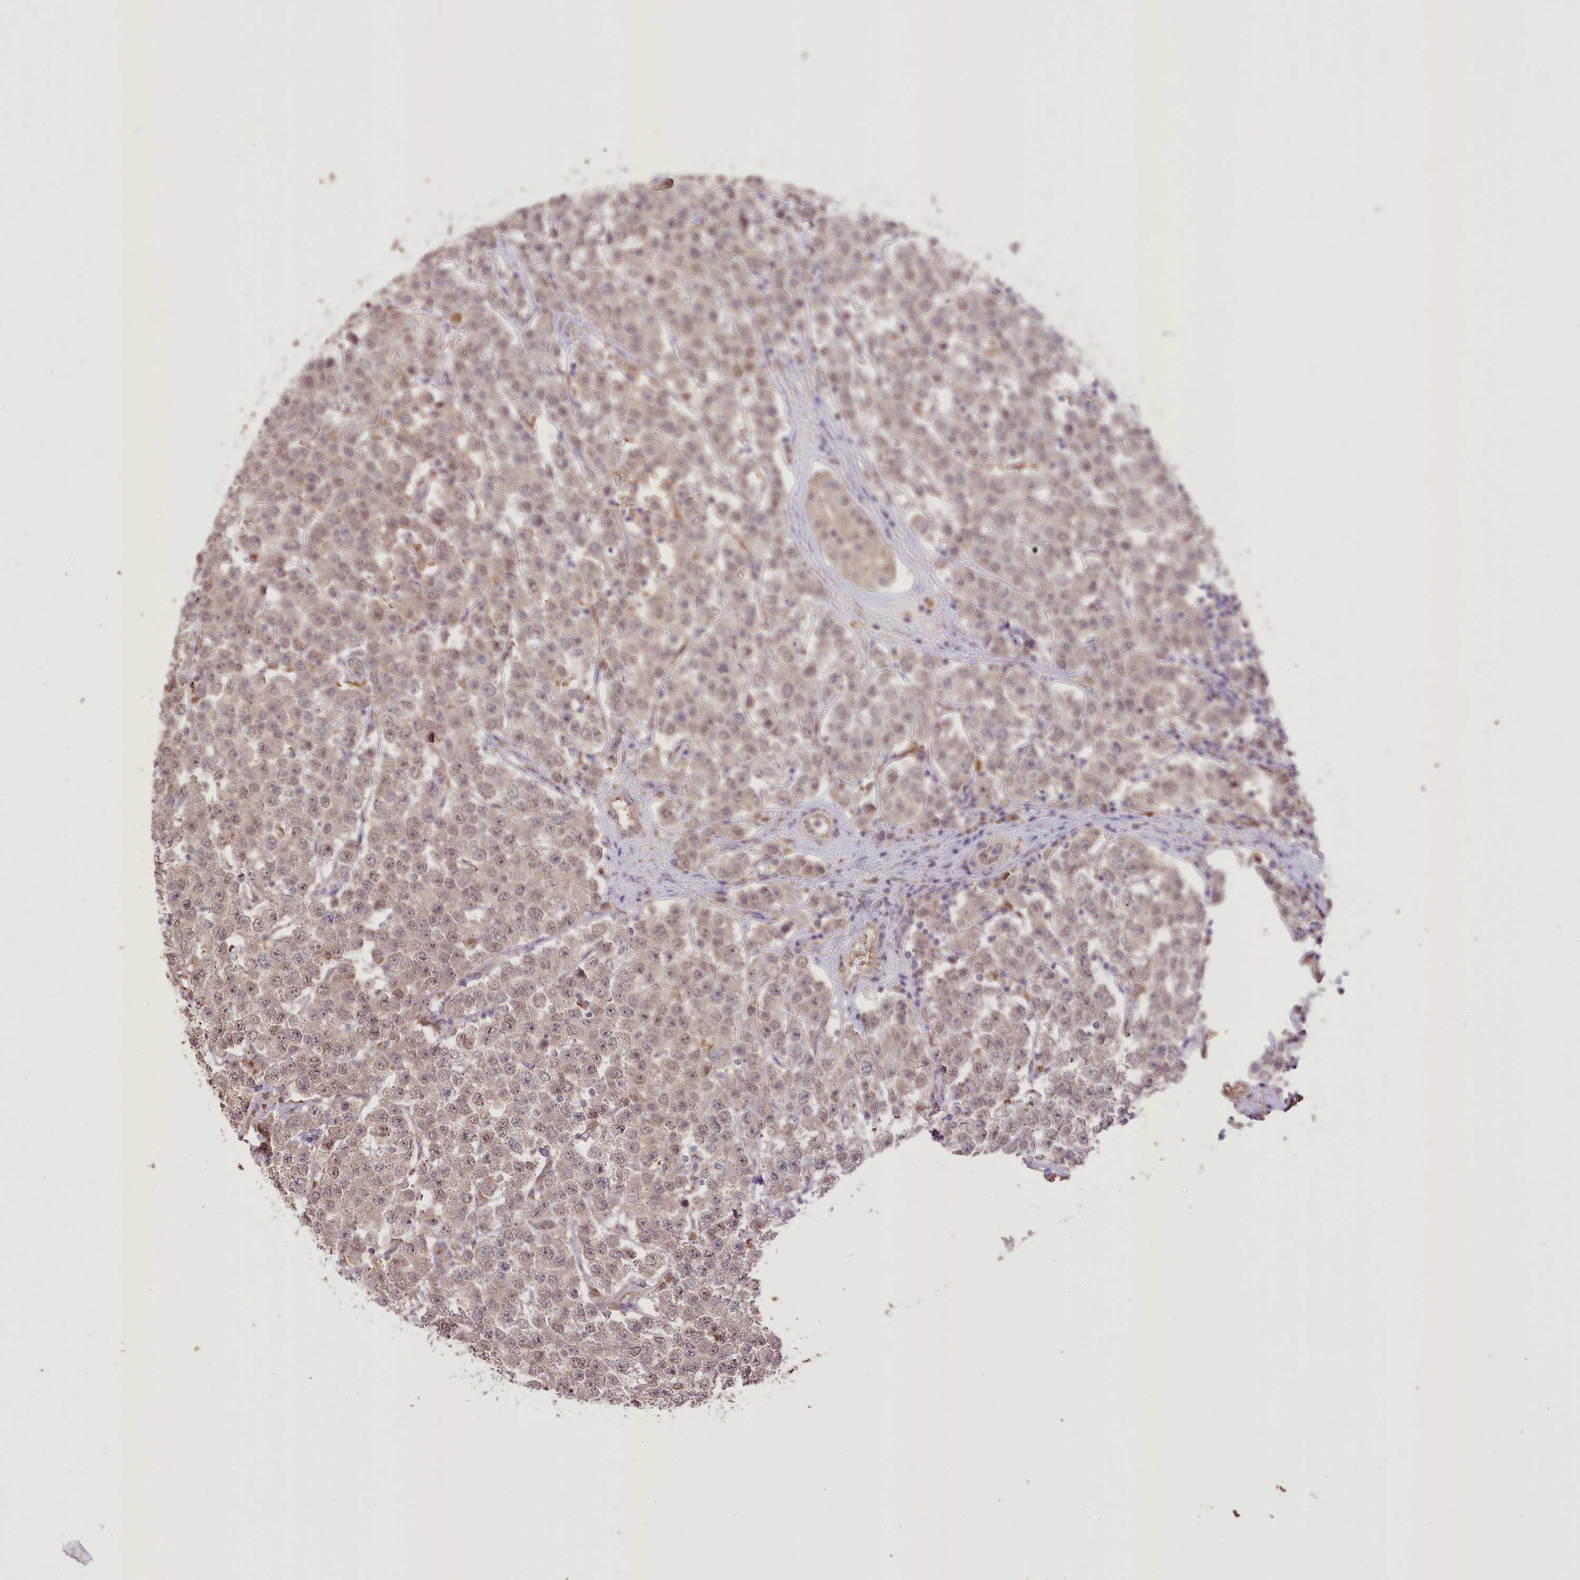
{"staining": {"intensity": "weak", "quantity": ">75%", "location": "nuclear"}, "tissue": "testis cancer", "cell_type": "Tumor cells", "image_type": "cancer", "snomed": [{"axis": "morphology", "description": "Seminoma, NOS"}, {"axis": "topography", "description": "Testis"}], "caption": "Protein staining by immunohistochemistry (IHC) exhibits weak nuclear expression in about >75% of tumor cells in testis seminoma. The staining was performed using DAB to visualize the protein expression in brown, while the nuclei were stained in blue with hematoxylin (Magnification: 20x).", "gene": "R3HDM2", "patient": {"sex": "male", "age": 28}}